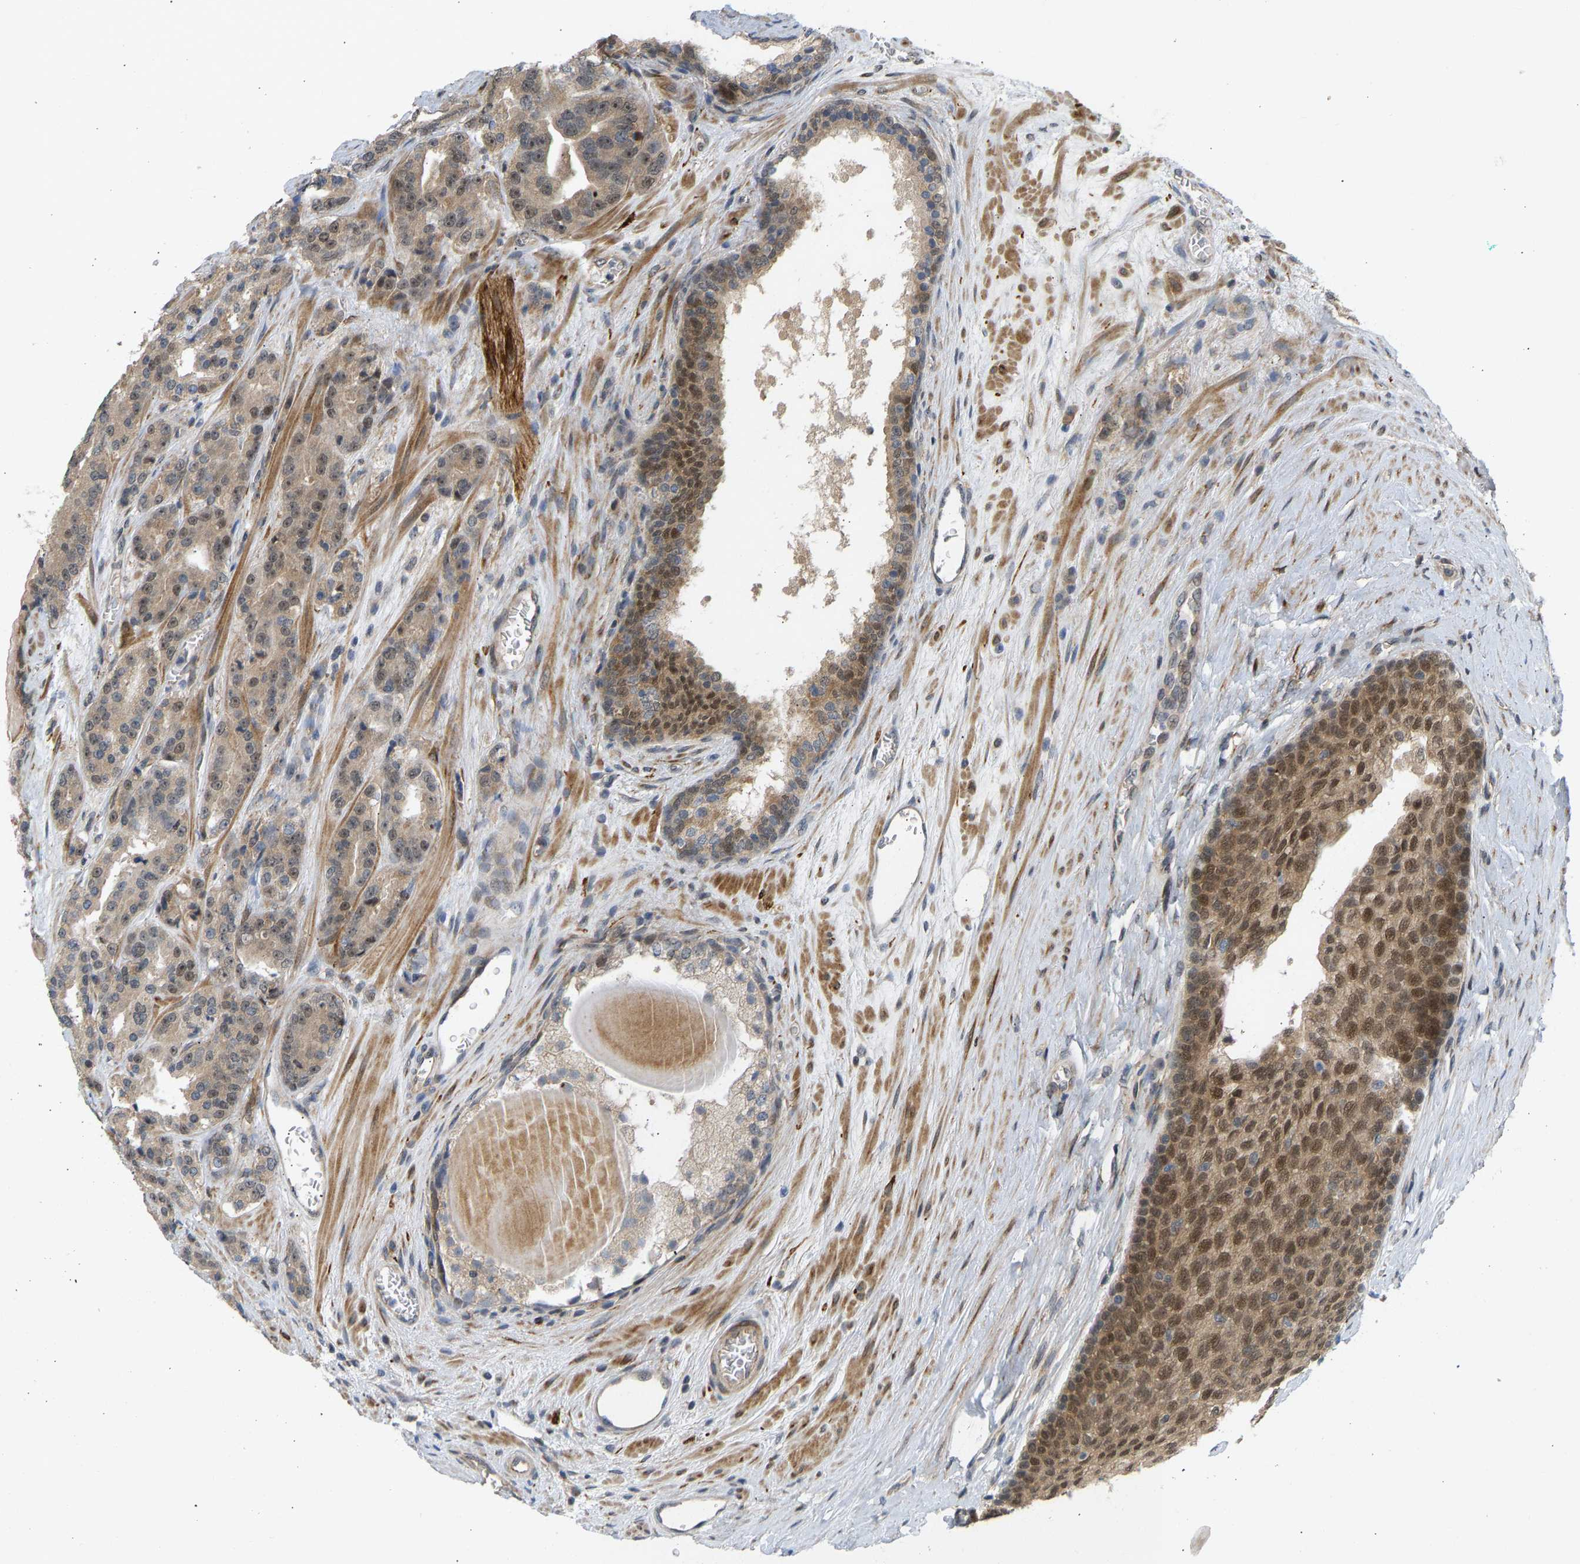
{"staining": {"intensity": "moderate", "quantity": "<25%", "location": "cytoplasmic/membranous,nuclear"}, "tissue": "prostate cancer", "cell_type": "Tumor cells", "image_type": "cancer", "snomed": [{"axis": "morphology", "description": "Adenocarcinoma, High grade"}, {"axis": "topography", "description": "Prostate"}], "caption": "A high-resolution image shows immunohistochemistry (IHC) staining of prostate cancer, which shows moderate cytoplasmic/membranous and nuclear positivity in about <25% of tumor cells.", "gene": "BAG1", "patient": {"sex": "male", "age": 60}}